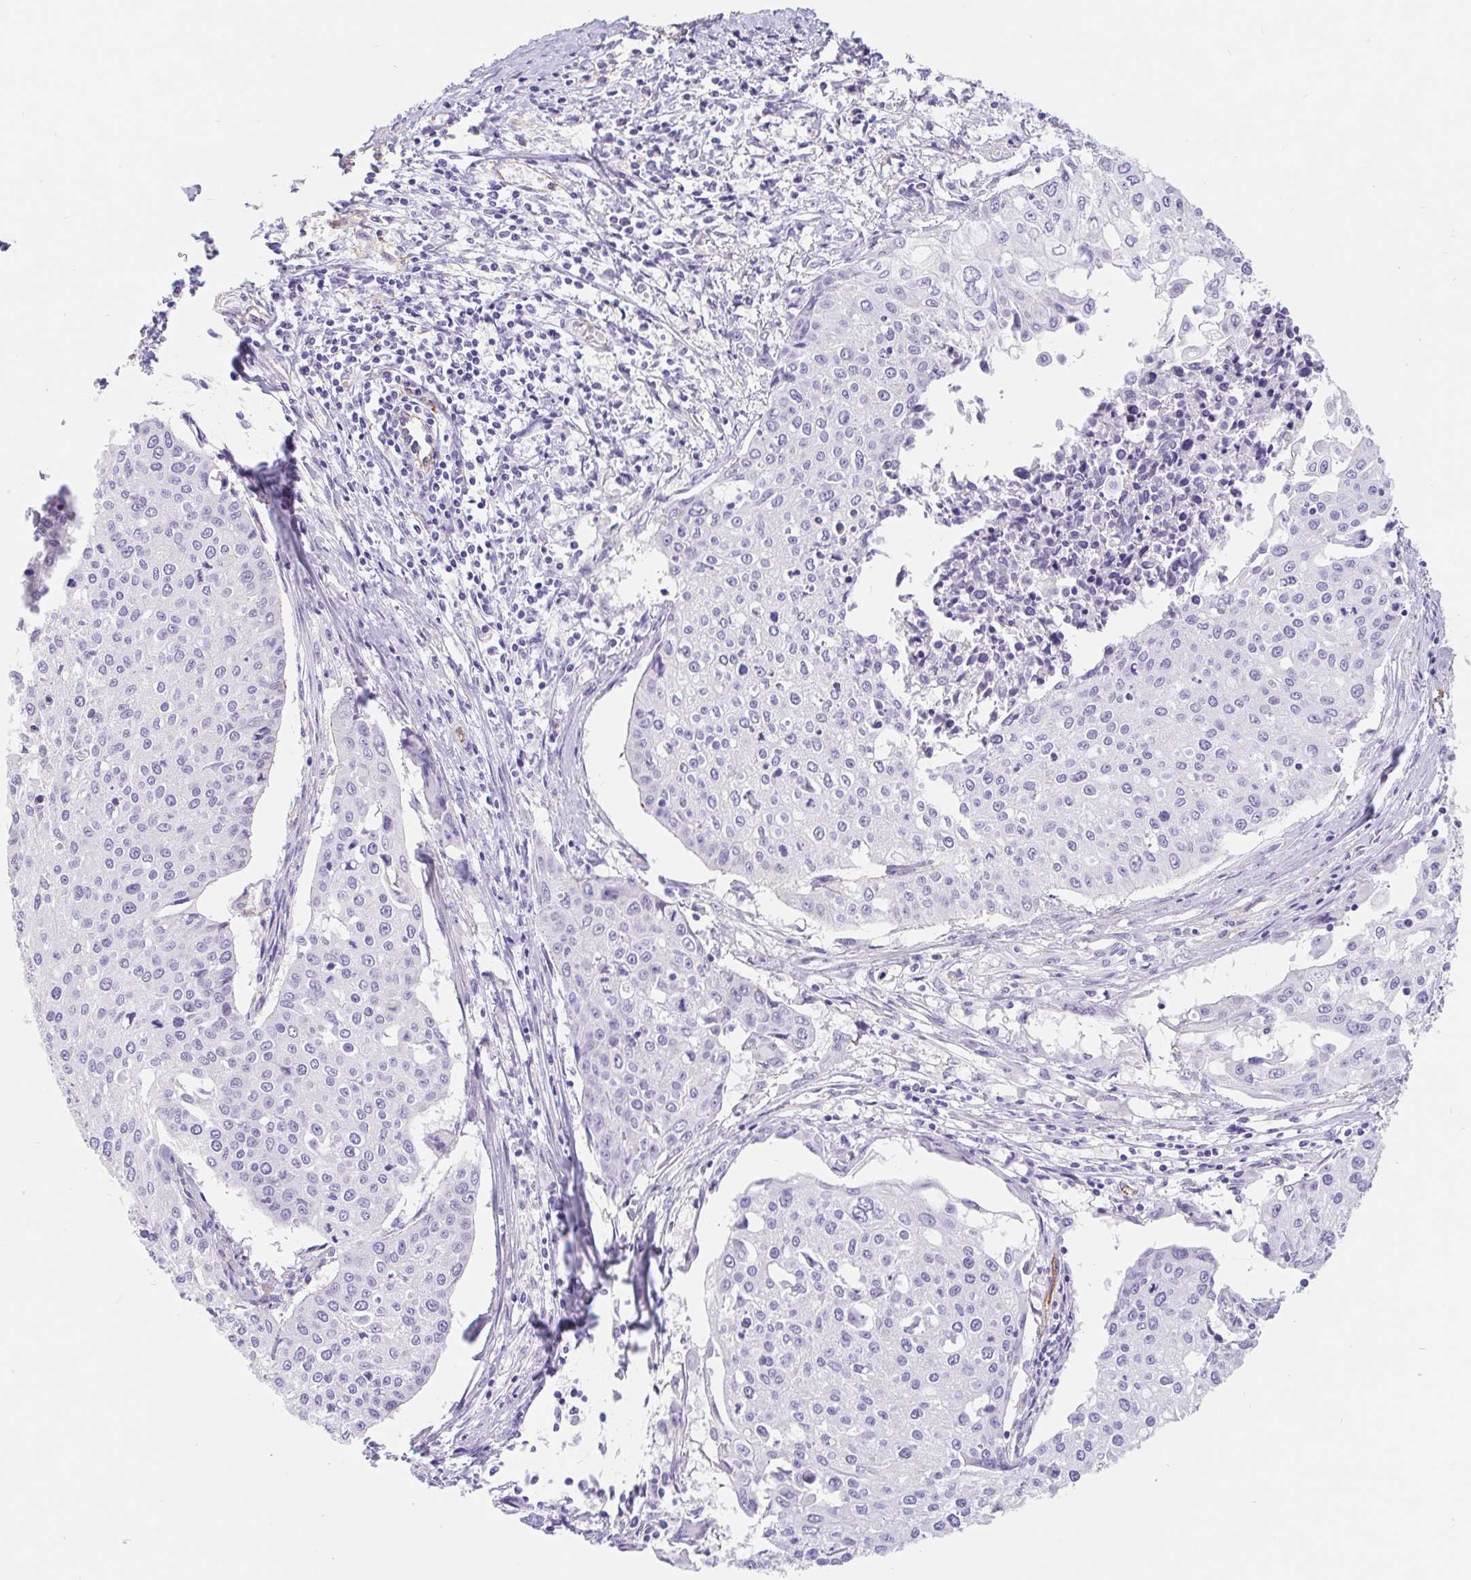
{"staining": {"intensity": "negative", "quantity": "none", "location": "none"}, "tissue": "cervical cancer", "cell_type": "Tumor cells", "image_type": "cancer", "snomed": [{"axis": "morphology", "description": "Squamous cell carcinoma, NOS"}, {"axis": "topography", "description": "Cervix"}], "caption": "Immunohistochemistry (IHC) image of cervical squamous cell carcinoma stained for a protein (brown), which displays no staining in tumor cells.", "gene": "LIMCH1", "patient": {"sex": "female", "age": 38}}